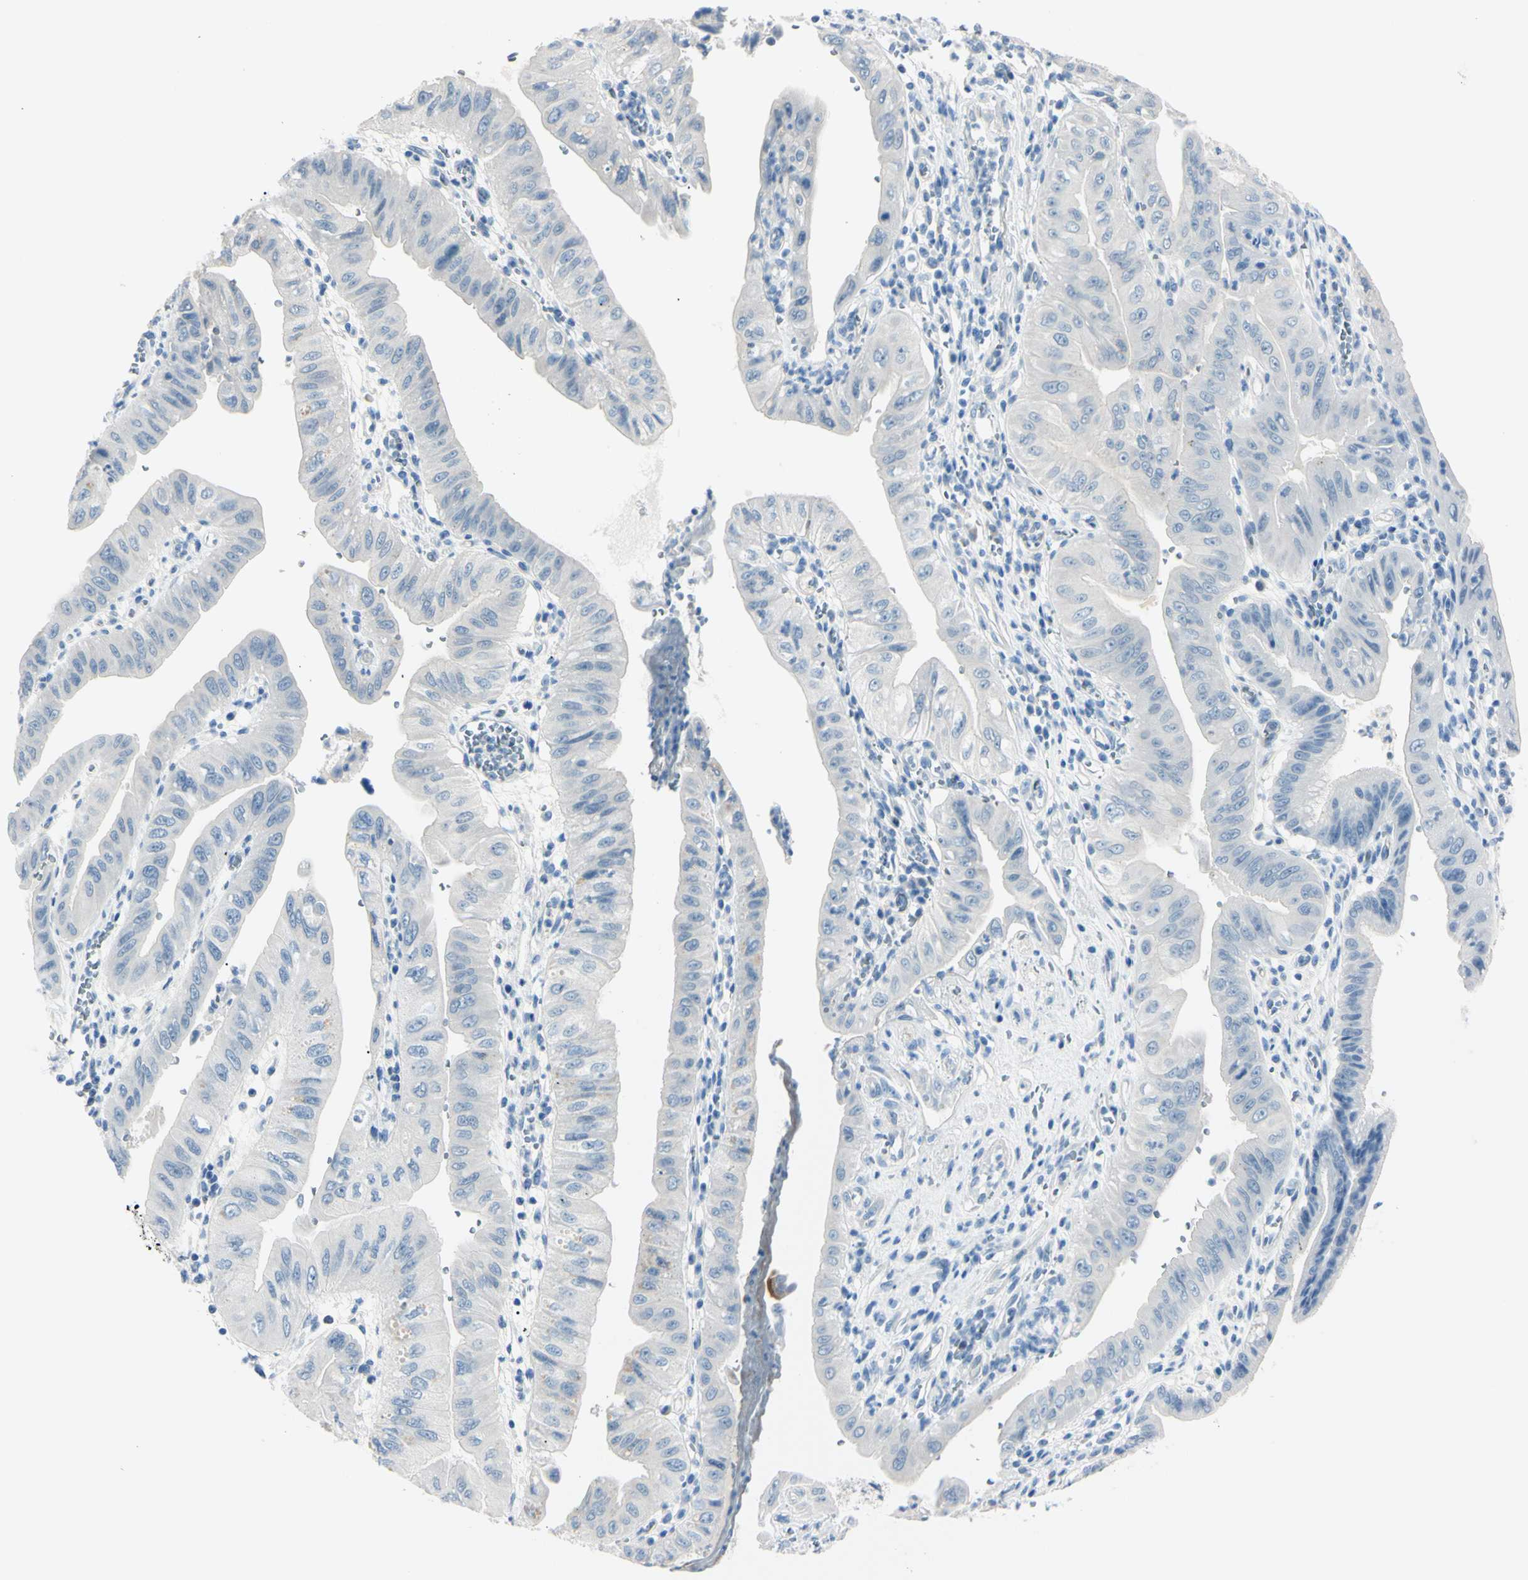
{"staining": {"intensity": "negative", "quantity": "none", "location": "none"}, "tissue": "pancreatic cancer", "cell_type": "Tumor cells", "image_type": "cancer", "snomed": [{"axis": "morphology", "description": "Normal tissue, NOS"}, {"axis": "topography", "description": "Lymph node"}], "caption": "Immunohistochemistry (IHC) of human pancreatic cancer shows no expression in tumor cells.", "gene": "FOLH1", "patient": {"sex": "male", "age": 50}}